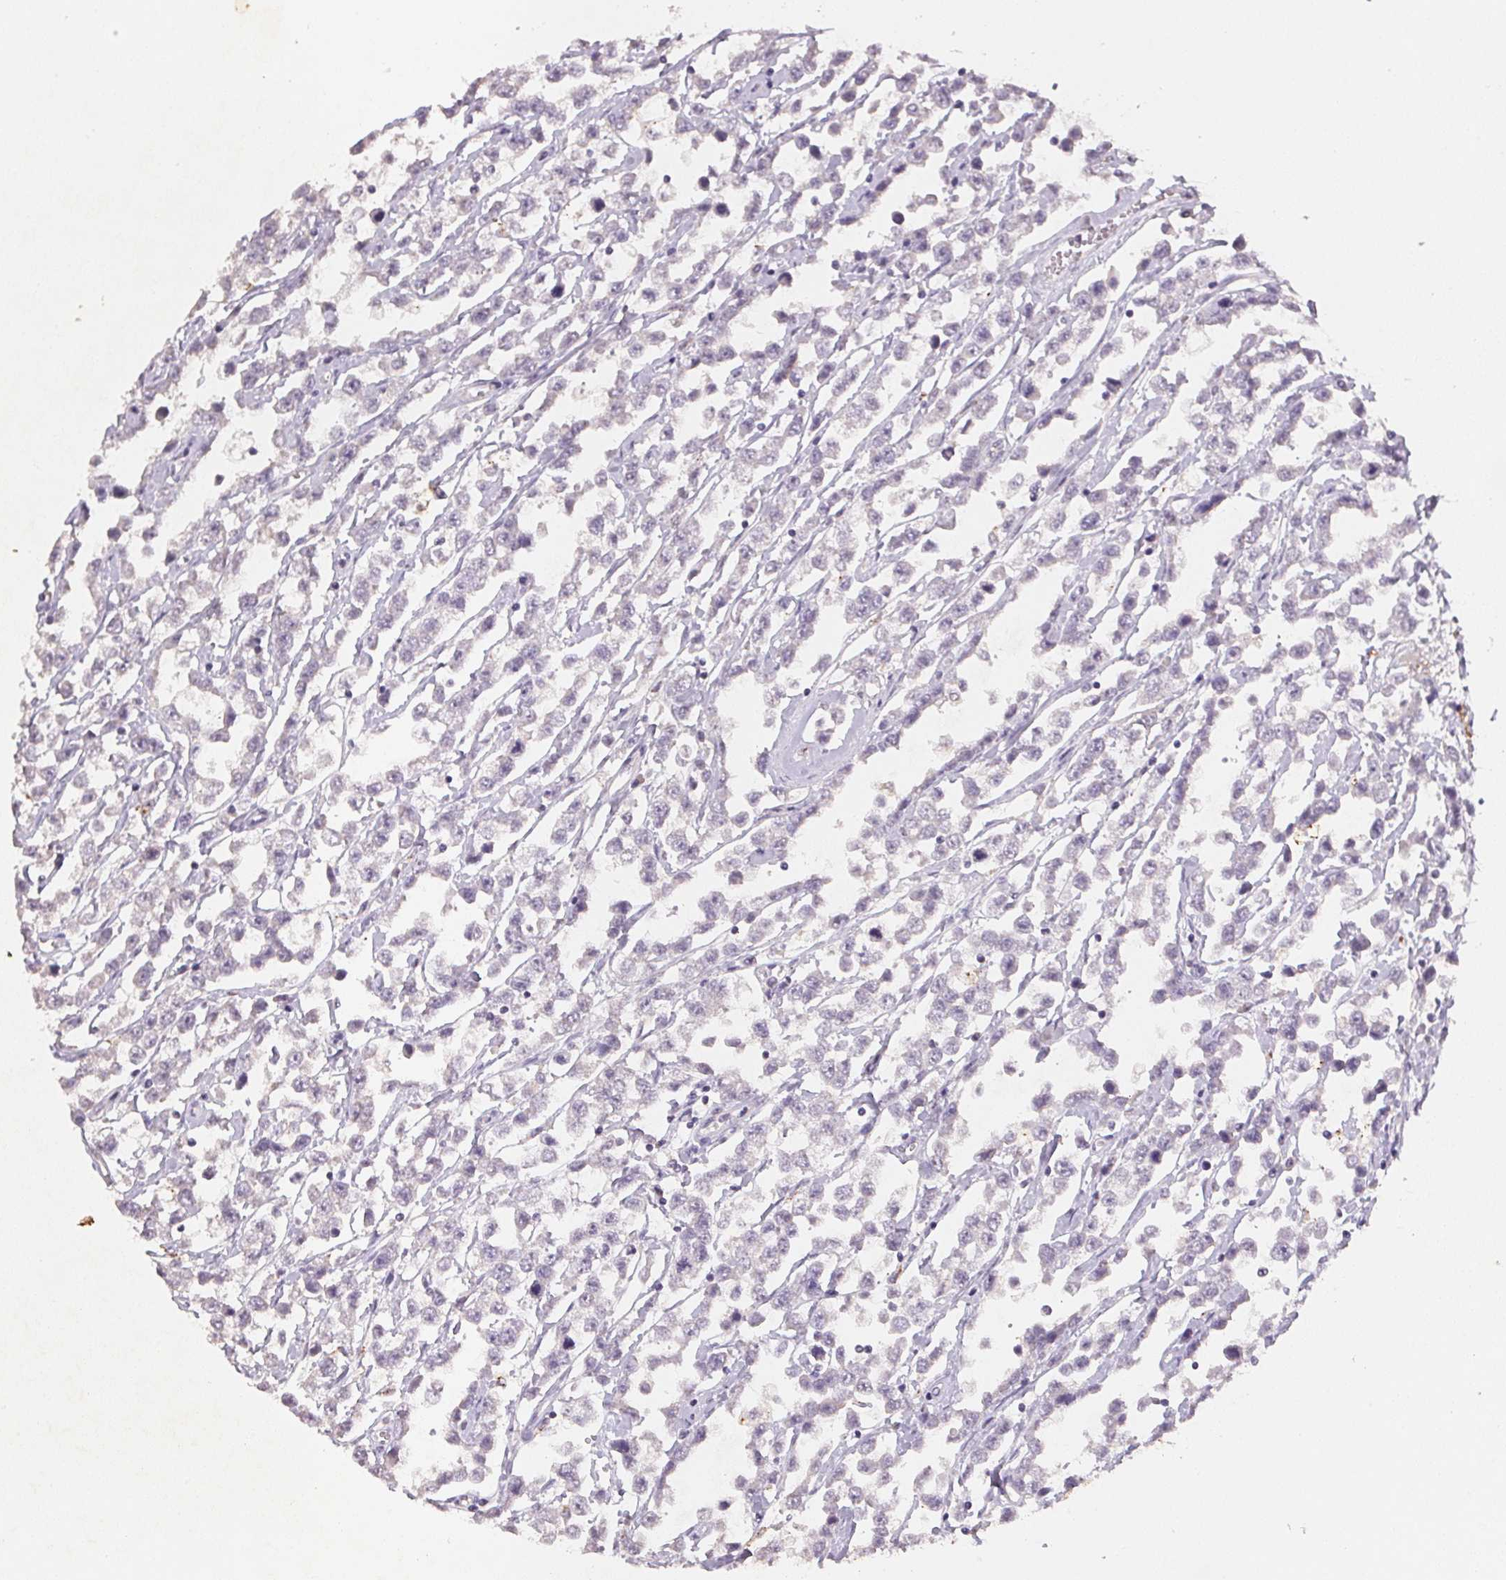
{"staining": {"intensity": "negative", "quantity": "none", "location": "none"}, "tissue": "testis cancer", "cell_type": "Tumor cells", "image_type": "cancer", "snomed": [{"axis": "morphology", "description": "Seminoma, NOS"}, {"axis": "topography", "description": "Testis"}], "caption": "The IHC image has no significant staining in tumor cells of seminoma (testis) tissue.", "gene": "CXCL5", "patient": {"sex": "male", "age": 34}}